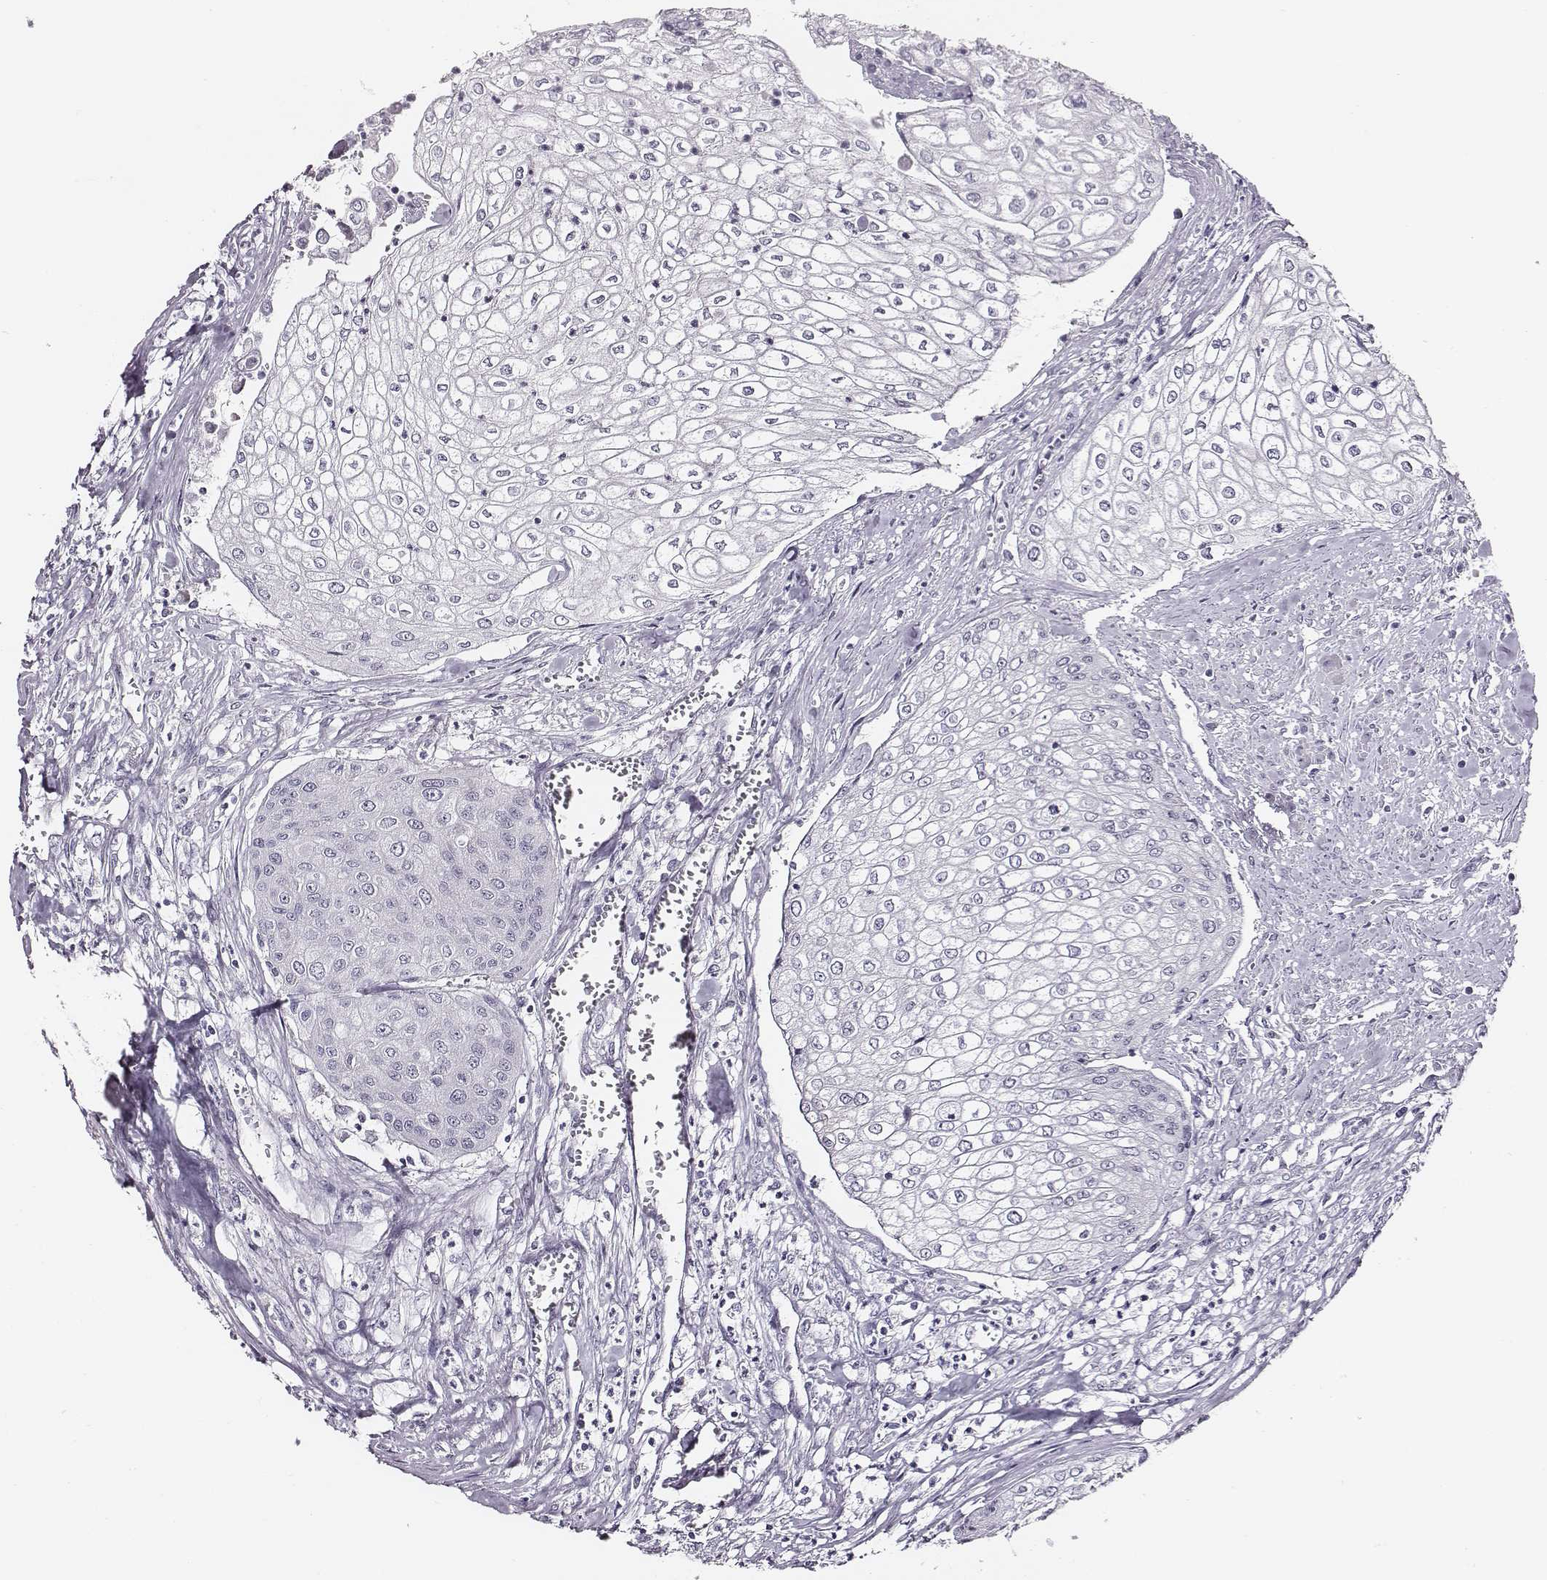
{"staining": {"intensity": "negative", "quantity": "none", "location": "none"}, "tissue": "urothelial cancer", "cell_type": "Tumor cells", "image_type": "cancer", "snomed": [{"axis": "morphology", "description": "Urothelial carcinoma, High grade"}, {"axis": "topography", "description": "Urinary bladder"}], "caption": "Micrograph shows no significant protein positivity in tumor cells of urothelial cancer.", "gene": "CACNG4", "patient": {"sex": "male", "age": 62}}